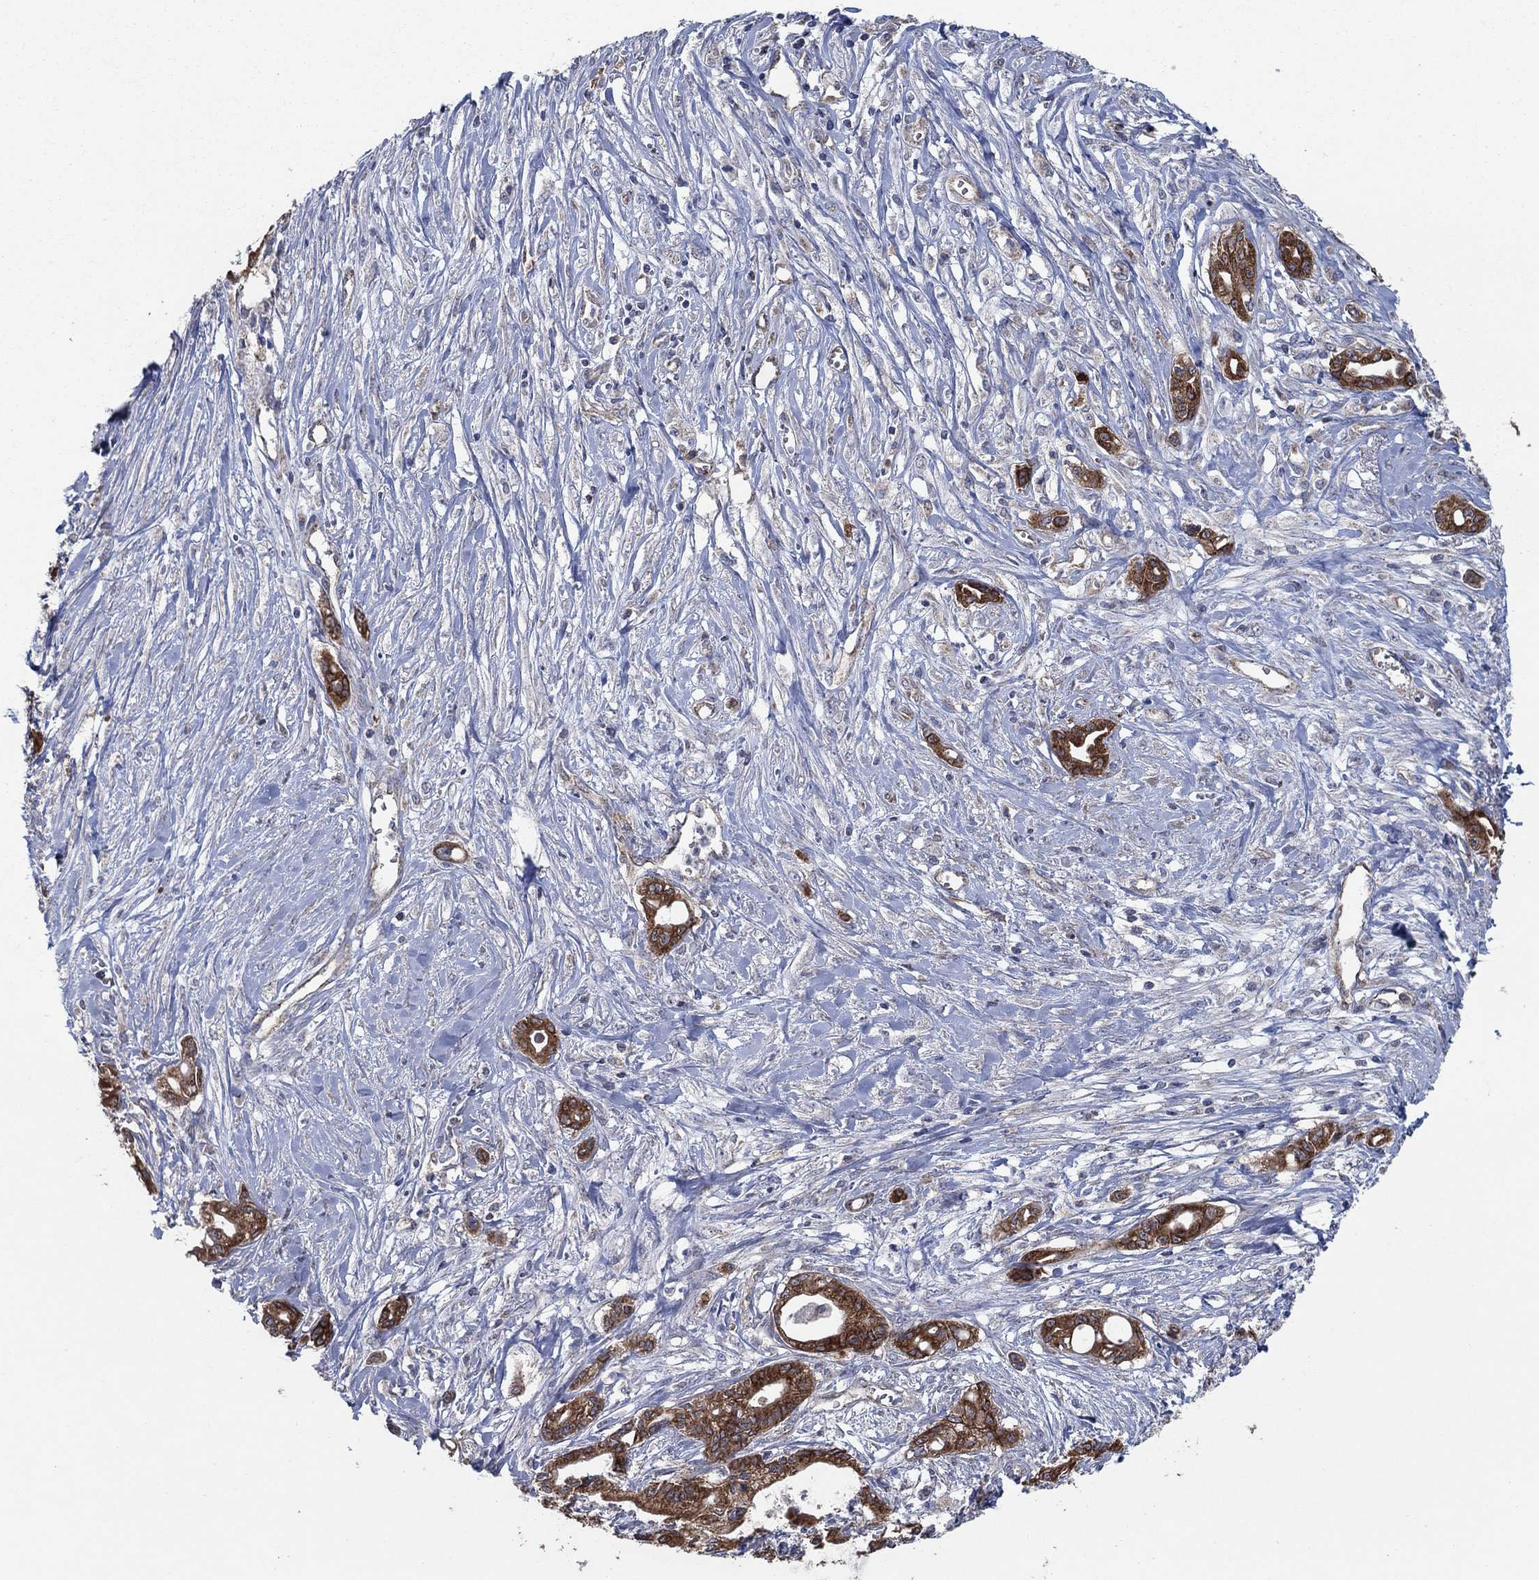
{"staining": {"intensity": "strong", "quantity": ">75%", "location": "cytoplasmic/membranous"}, "tissue": "pancreatic cancer", "cell_type": "Tumor cells", "image_type": "cancer", "snomed": [{"axis": "morphology", "description": "Adenocarcinoma, NOS"}, {"axis": "topography", "description": "Pancreas"}], "caption": "Immunohistochemistry histopathology image of neoplastic tissue: human adenocarcinoma (pancreatic) stained using immunohistochemistry (IHC) demonstrates high levels of strong protein expression localized specifically in the cytoplasmic/membranous of tumor cells, appearing as a cytoplasmic/membranous brown color.", "gene": "HID1", "patient": {"sex": "male", "age": 71}}